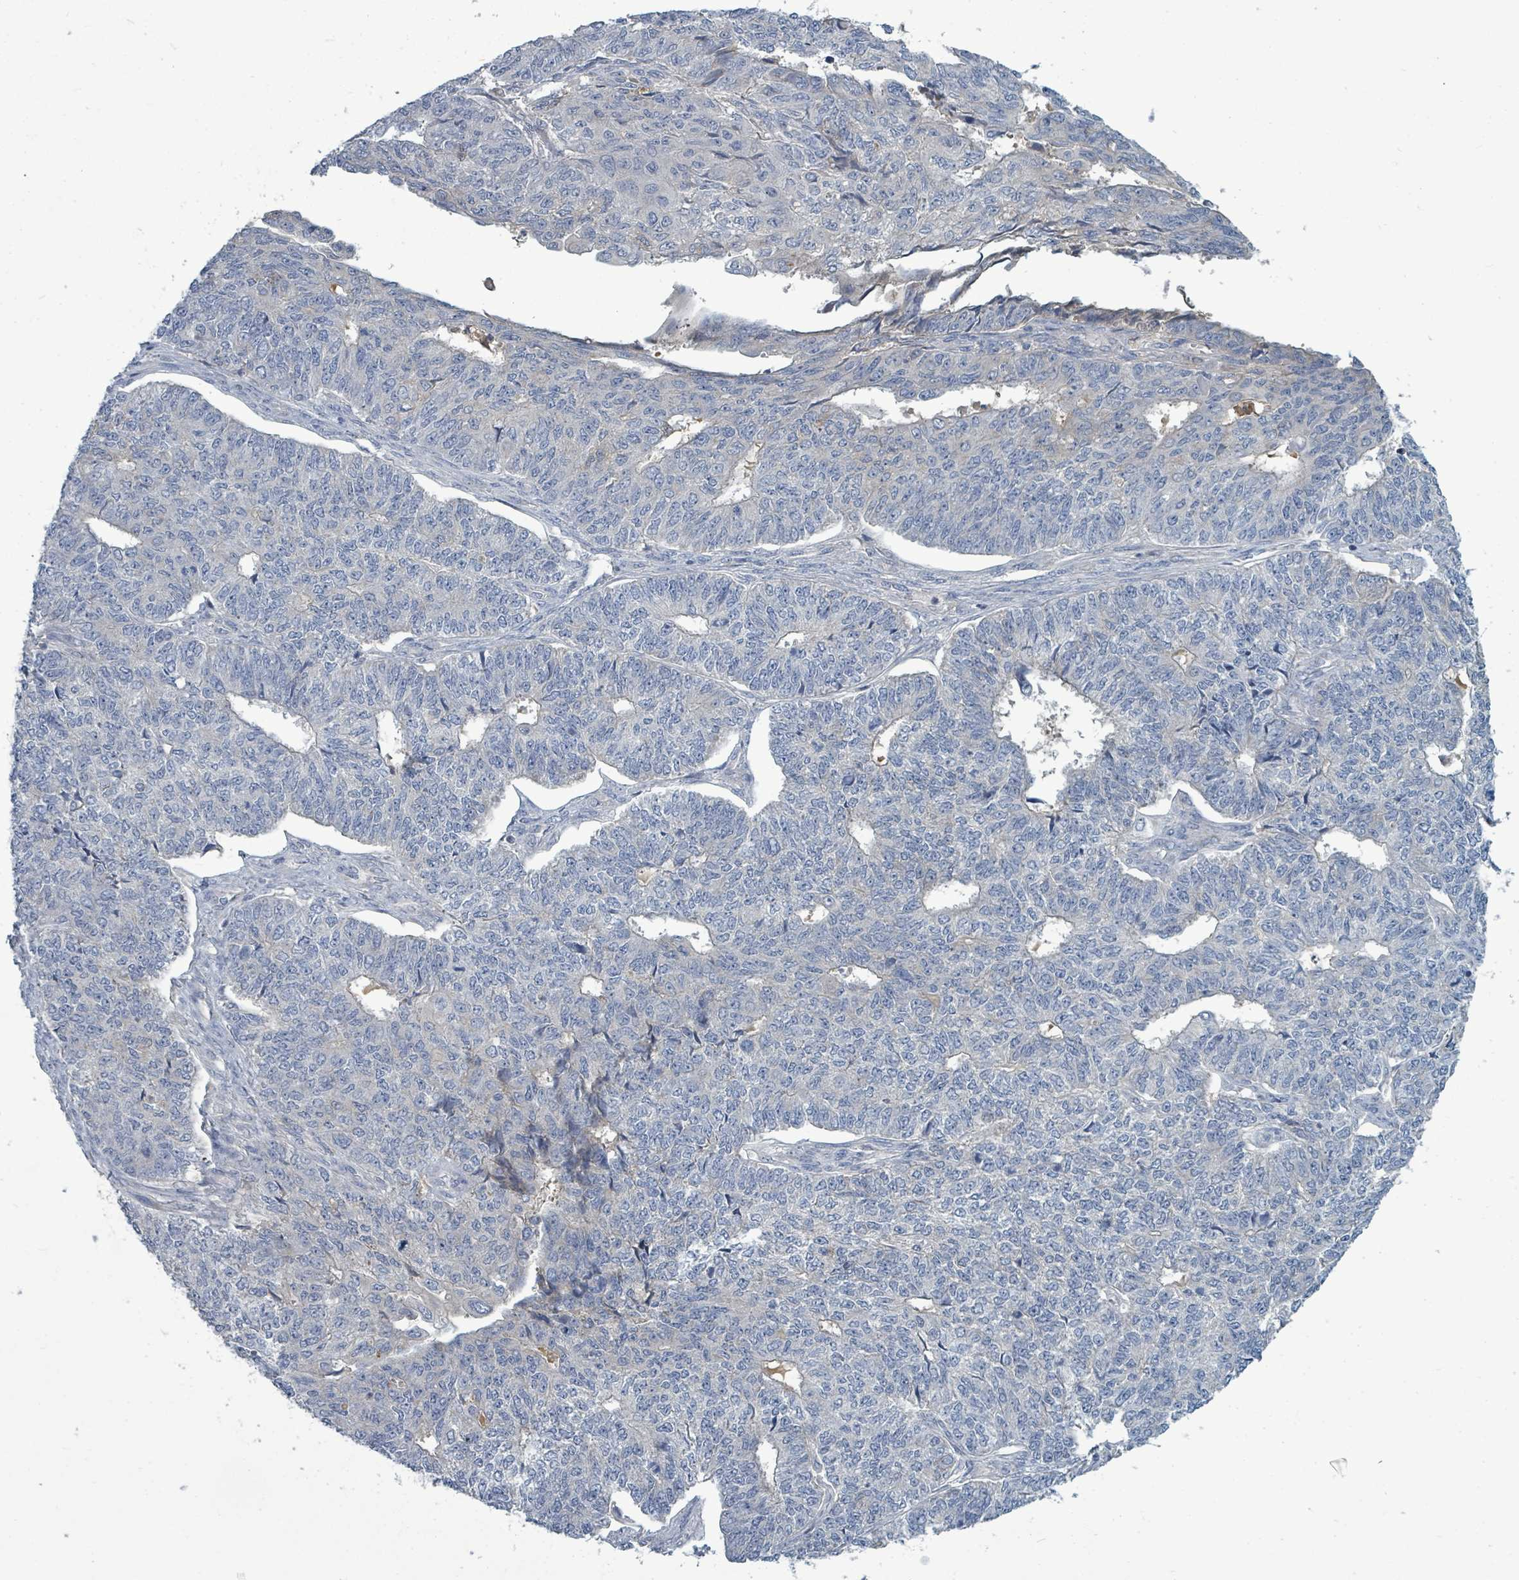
{"staining": {"intensity": "negative", "quantity": "none", "location": "none"}, "tissue": "endometrial cancer", "cell_type": "Tumor cells", "image_type": "cancer", "snomed": [{"axis": "morphology", "description": "Adenocarcinoma, NOS"}, {"axis": "topography", "description": "Endometrium"}], "caption": "Protein analysis of endometrial cancer (adenocarcinoma) reveals no significant expression in tumor cells.", "gene": "SLC25A23", "patient": {"sex": "female", "age": 32}}